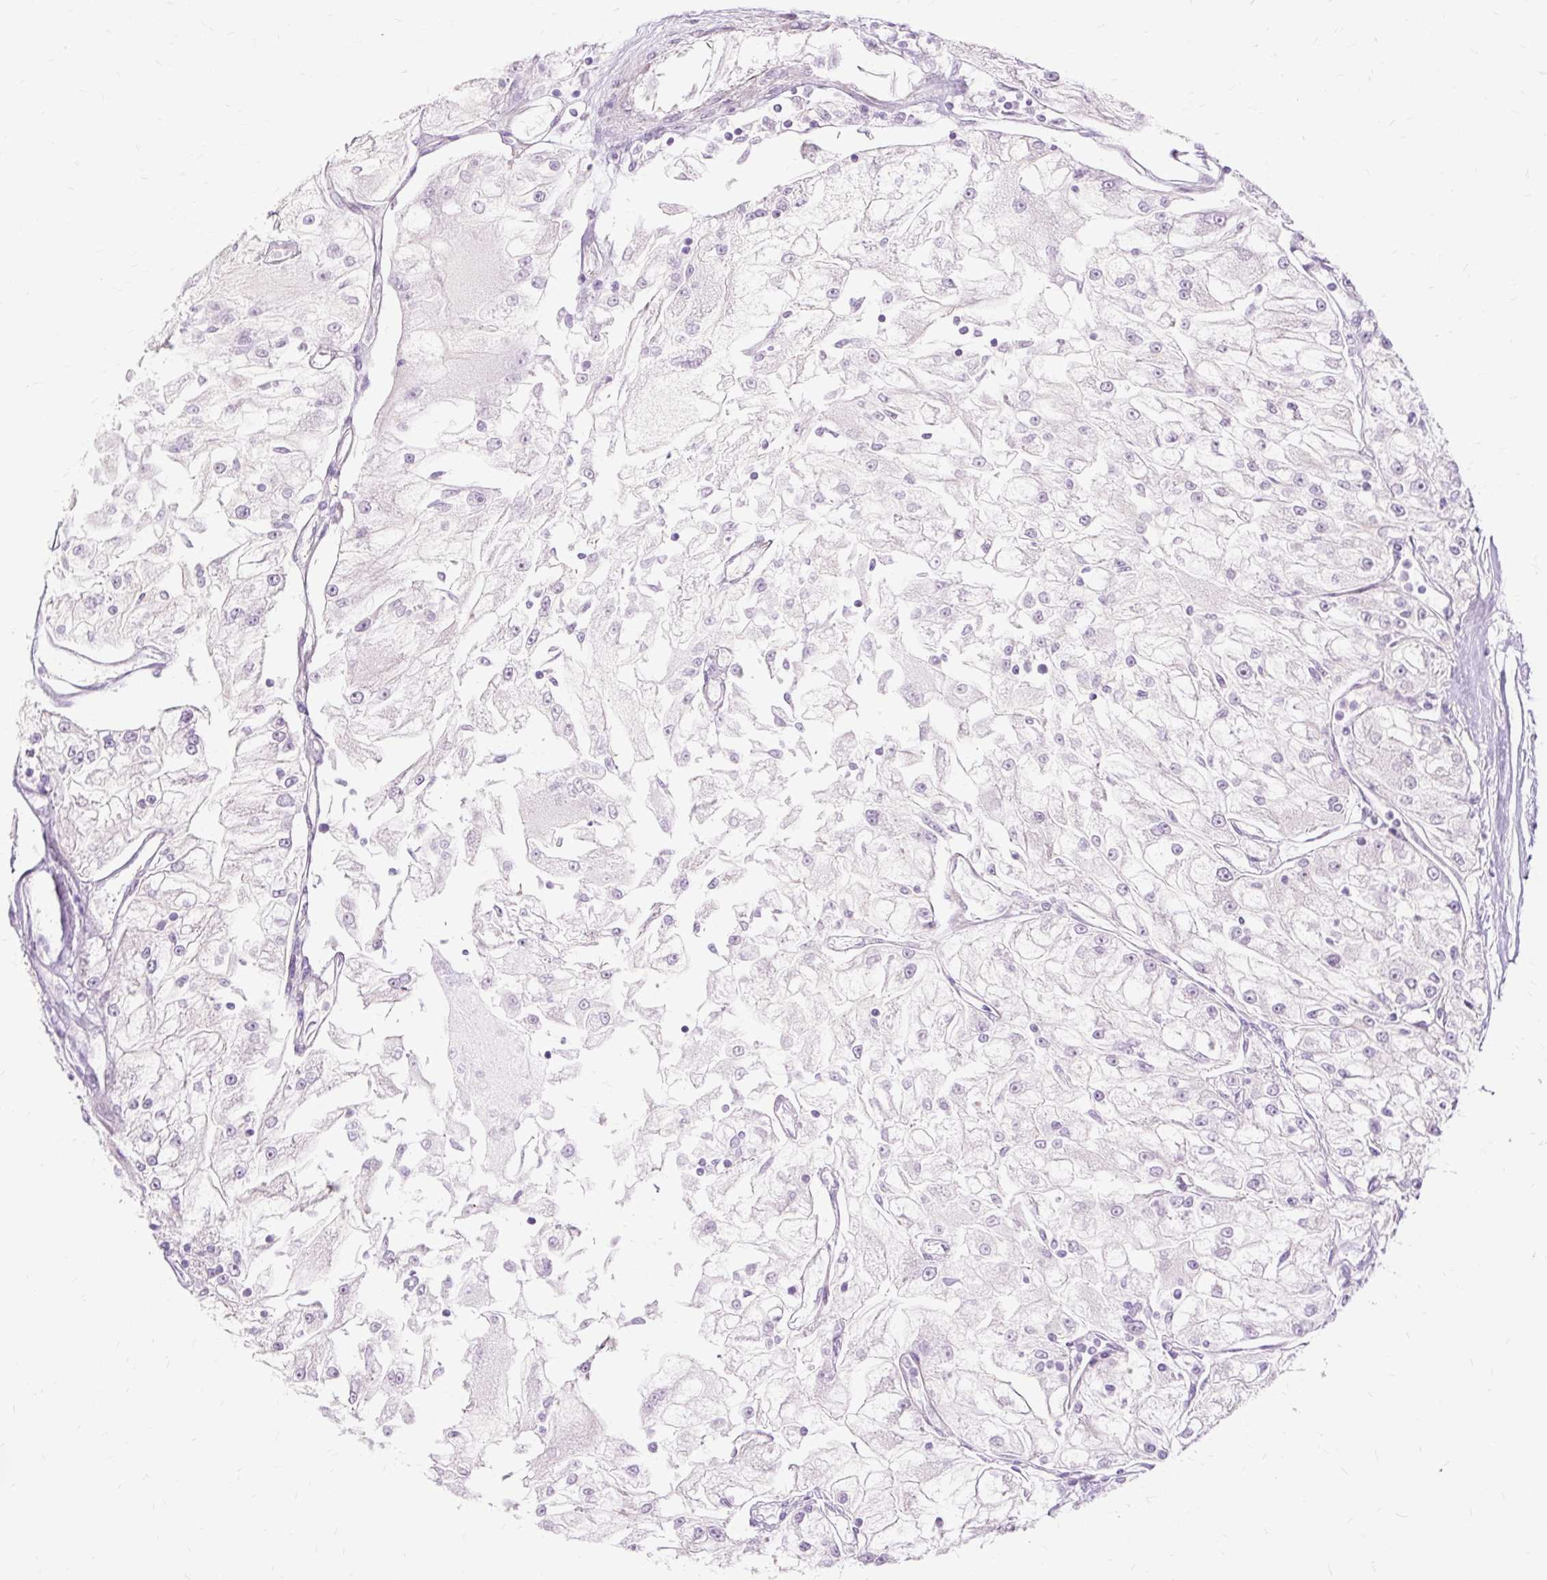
{"staining": {"intensity": "negative", "quantity": "none", "location": "none"}, "tissue": "renal cancer", "cell_type": "Tumor cells", "image_type": "cancer", "snomed": [{"axis": "morphology", "description": "Adenocarcinoma, NOS"}, {"axis": "topography", "description": "Kidney"}], "caption": "This photomicrograph is of renal adenocarcinoma stained with IHC to label a protein in brown with the nuclei are counter-stained blue. There is no staining in tumor cells.", "gene": "DCTN4", "patient": {"sex": "female", "age": 72}}